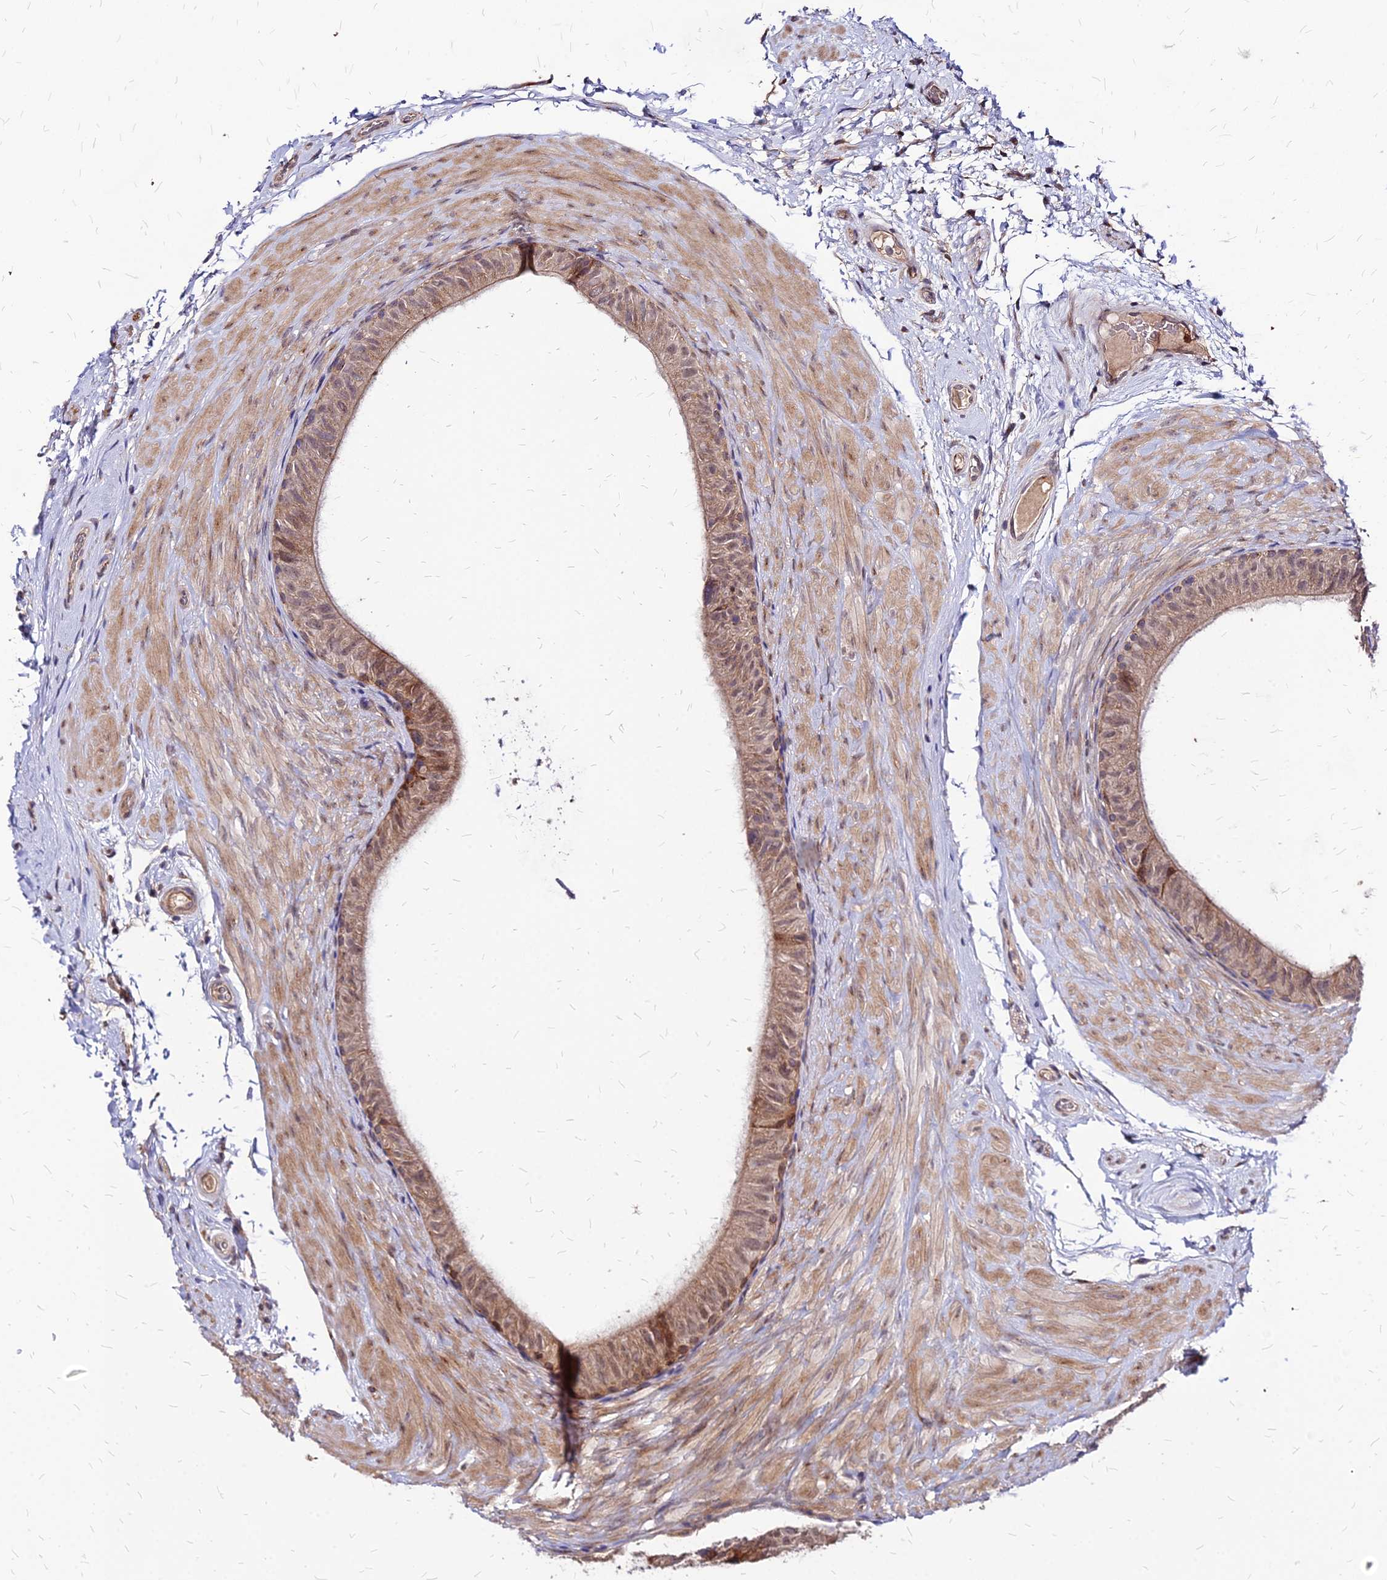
{"staining": {"intensity": "weak", "quantity": ">75%", "location": "cytoplasmic/membranous"}, "tissue": "epididymis", "cell_type": "Glandular cells", "image_type": "normal", "snomed": [{"axis": "morphology", "description": "Normal tissue, NOS"}, {"axis": "topography", "description": "Epididymis"}], "caption": "Immunohistochemistry staining of normal epididymis, which shows low levels of weak cytoplasmic/membranous expression in approximately >75% of glandular cells indicating weak cytoplasmic/membranous protein expression. The staining was performed using DAB (brown) for protein detection and nuclei were counterstained in hematoxylin (blue).", "gene": "APBA3", "patient": {"sex": "male", "age": 49}}